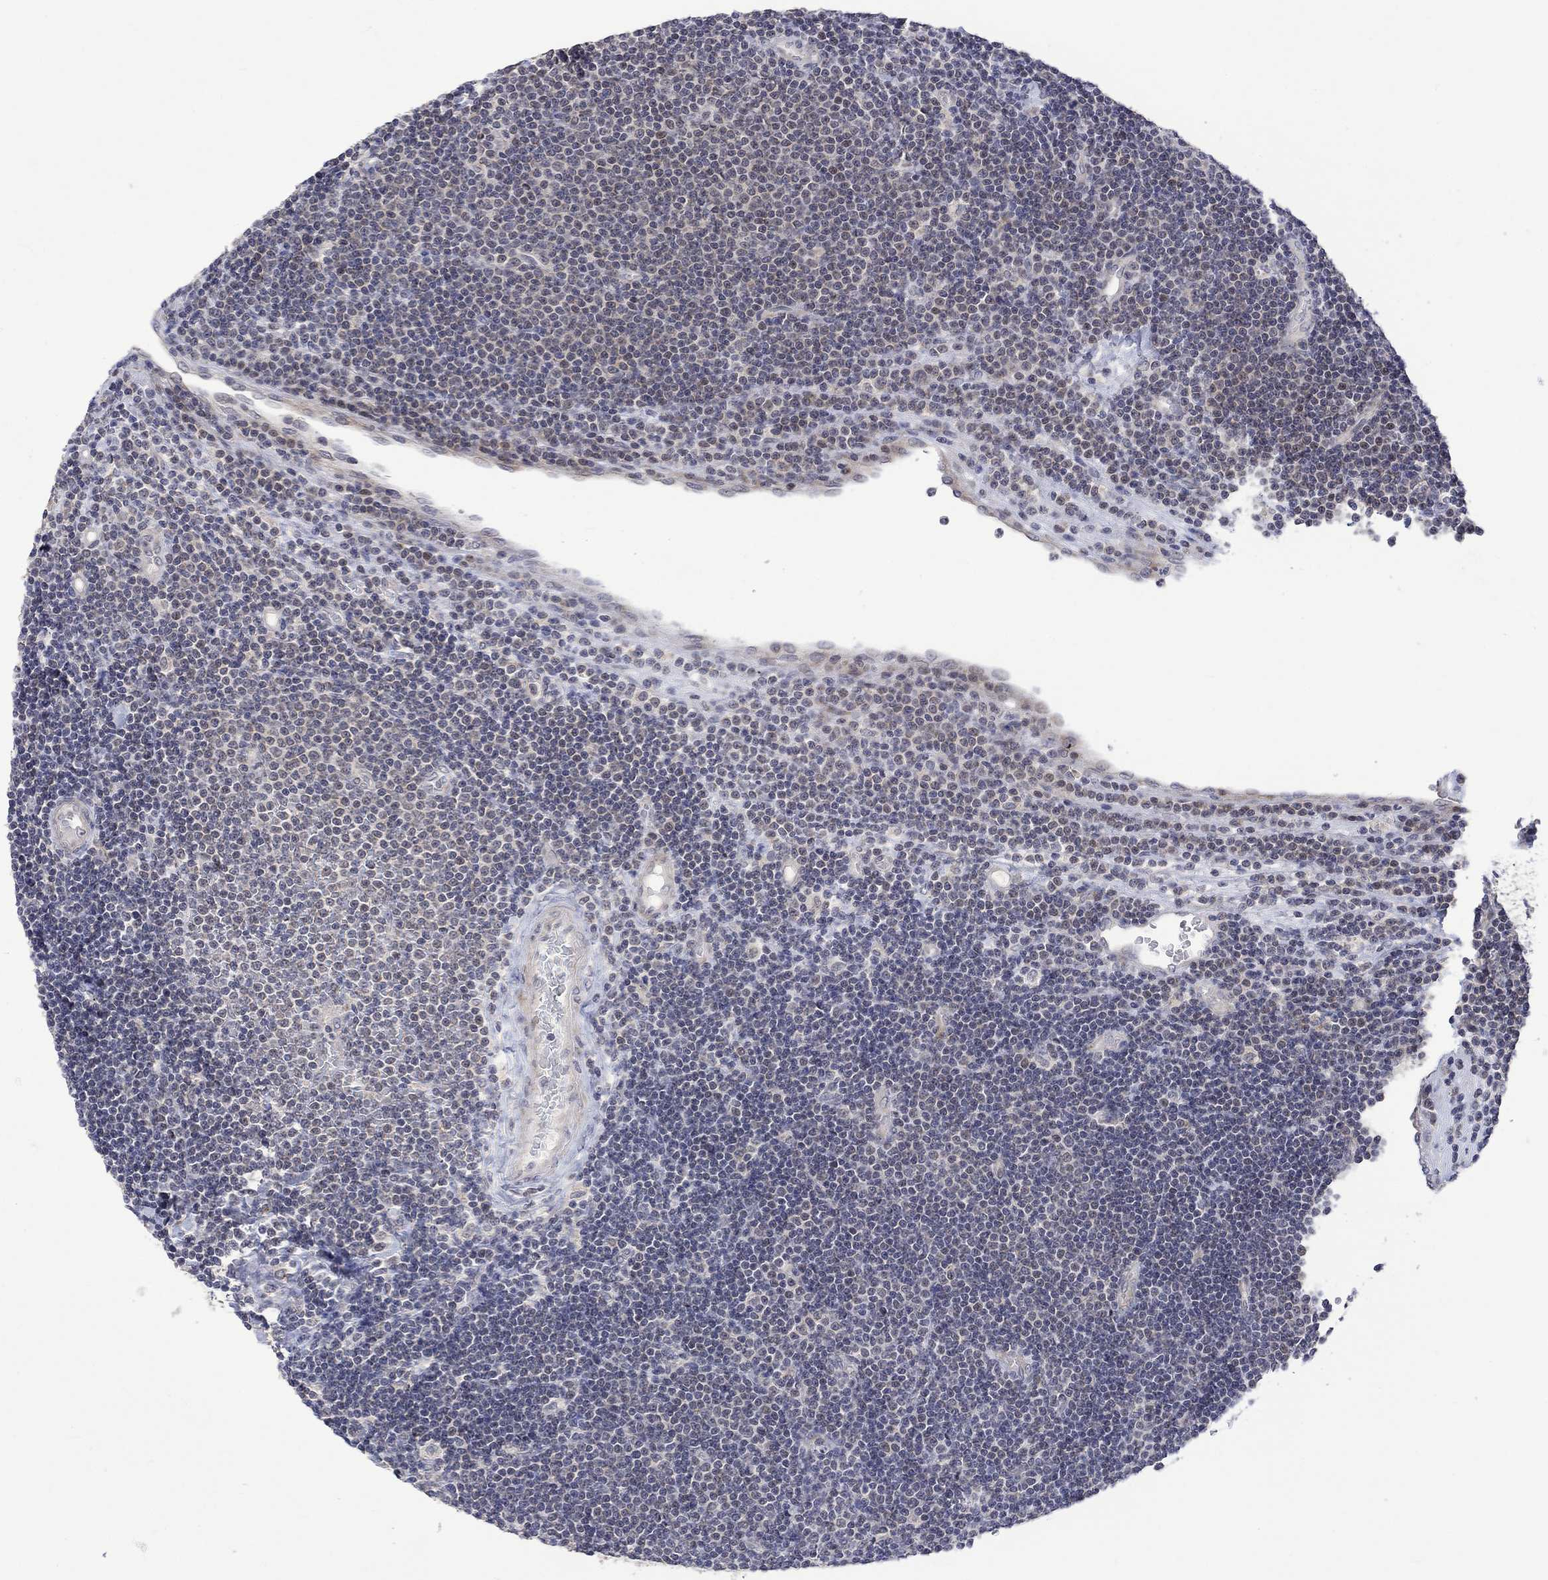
{"staining": {"intensity": "negative", "quantity": "none", "location": "none"}, "tissue": "lymphoma", "cell_type": "Tumor cells", "image_type": "cancer", "snomed": [{"axis": "morphology", "description": "Malignant lymphoma, non-Hodgkin's type, Low grade"}, {"axis": "topography", "description": "Brain"}], "caption": "There is no significant expression in tumor cells of lymphoma. (Immunohistochemistry, brightfield microscopy, high magnification).", "gene": "SLC48A1", "patient": {"sex": "female", "age": 66}}